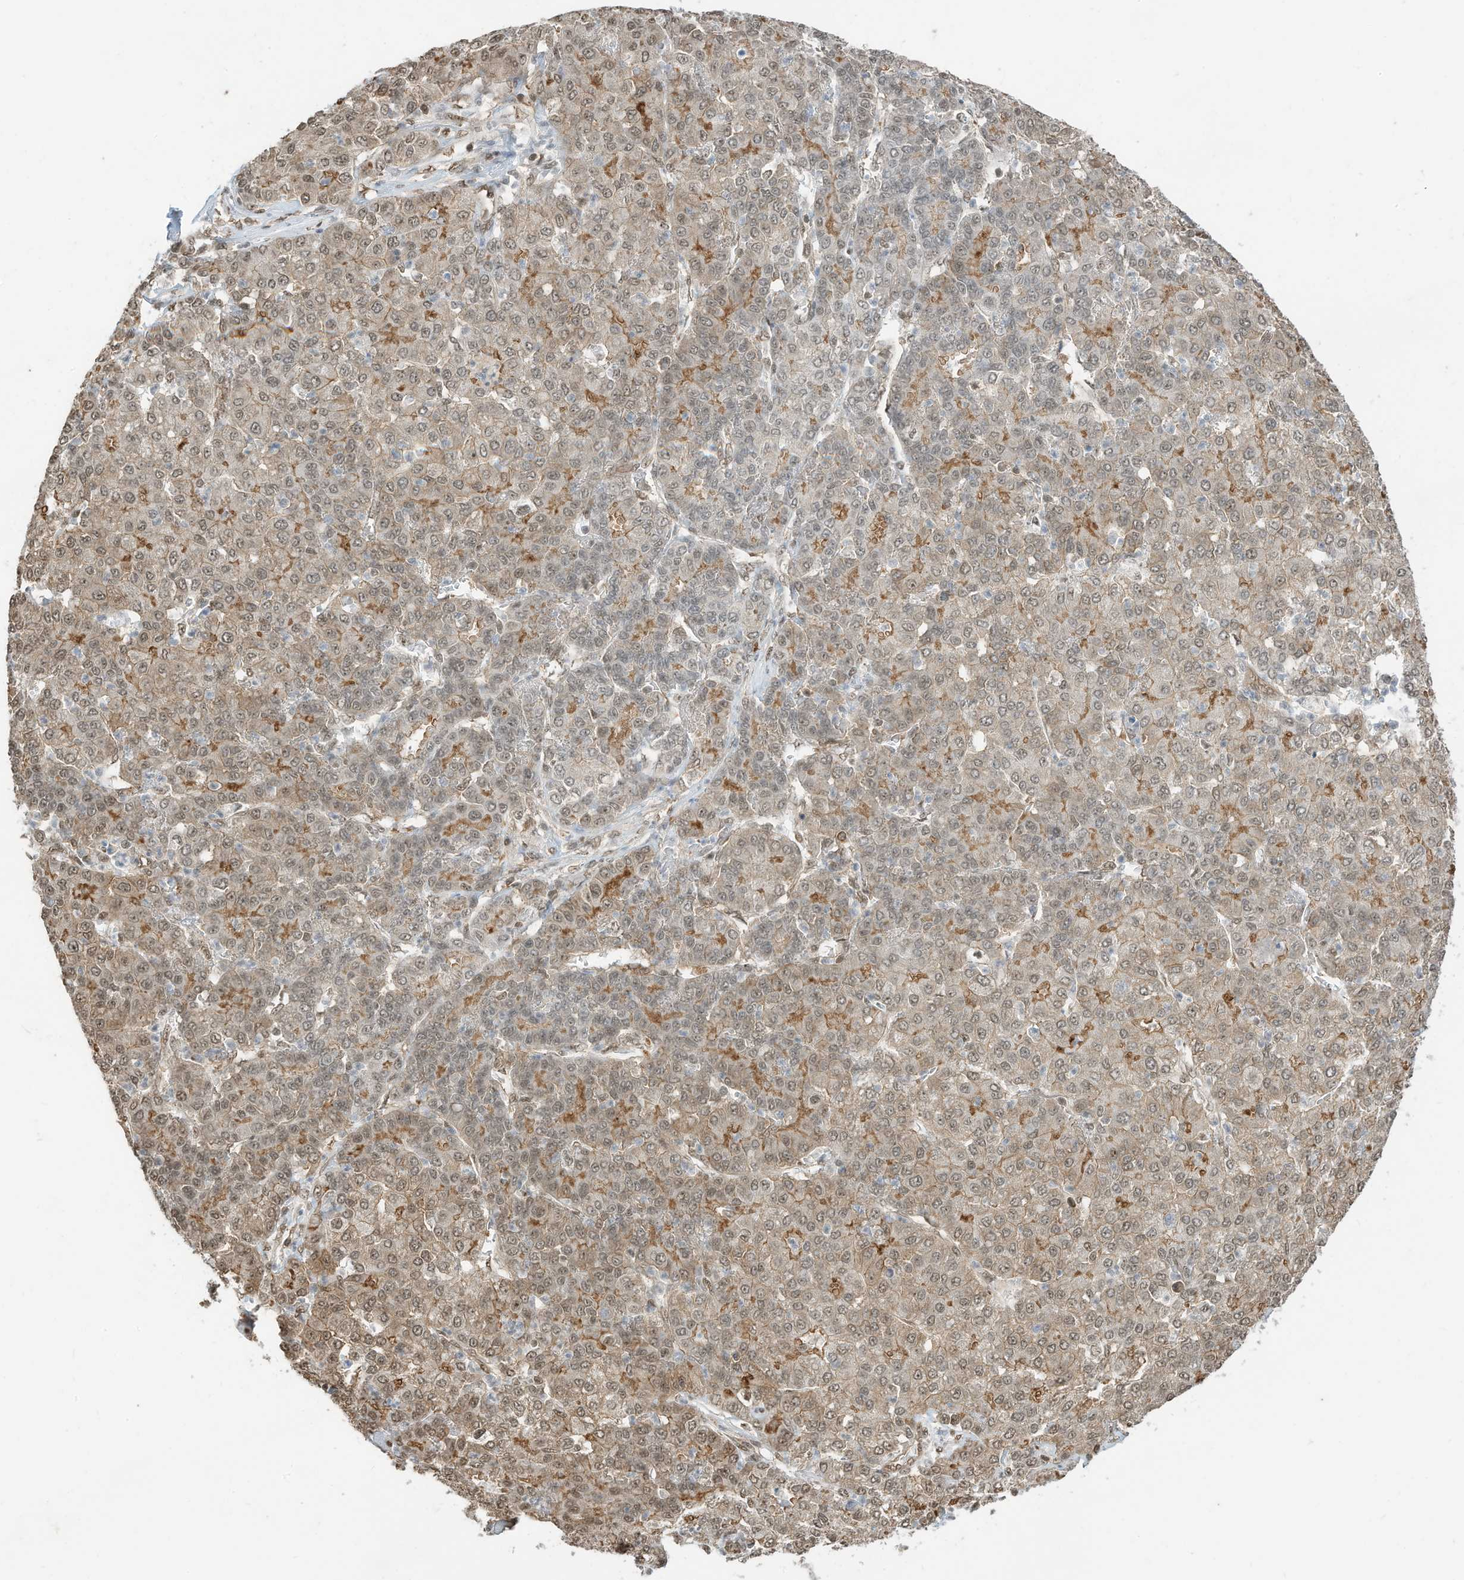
{"staining": {"intensity": "weak", "quantity": ">75%", "location": "cytoplasmic/membranous,nuclear"}, "tissue": "liver cancer", "cell_type": "Tumor cells", "image_type": "cancer", "snomed": [{"axis": "morphology", "description": "Carcinoma, Hepatocellular, NOS"}, {"axis": "topography", "description": "Liver"}], "caption": "The immunohistochemical stain highlights weak cytoplasmic/membranous and nuclear positivity in tumor cells of liver cancer (hepatocellular carcinoma) tissue. Nuclei are stained in blue.", "gene": "ZNF195", "patient": {"sex": "male", "age": 65}}